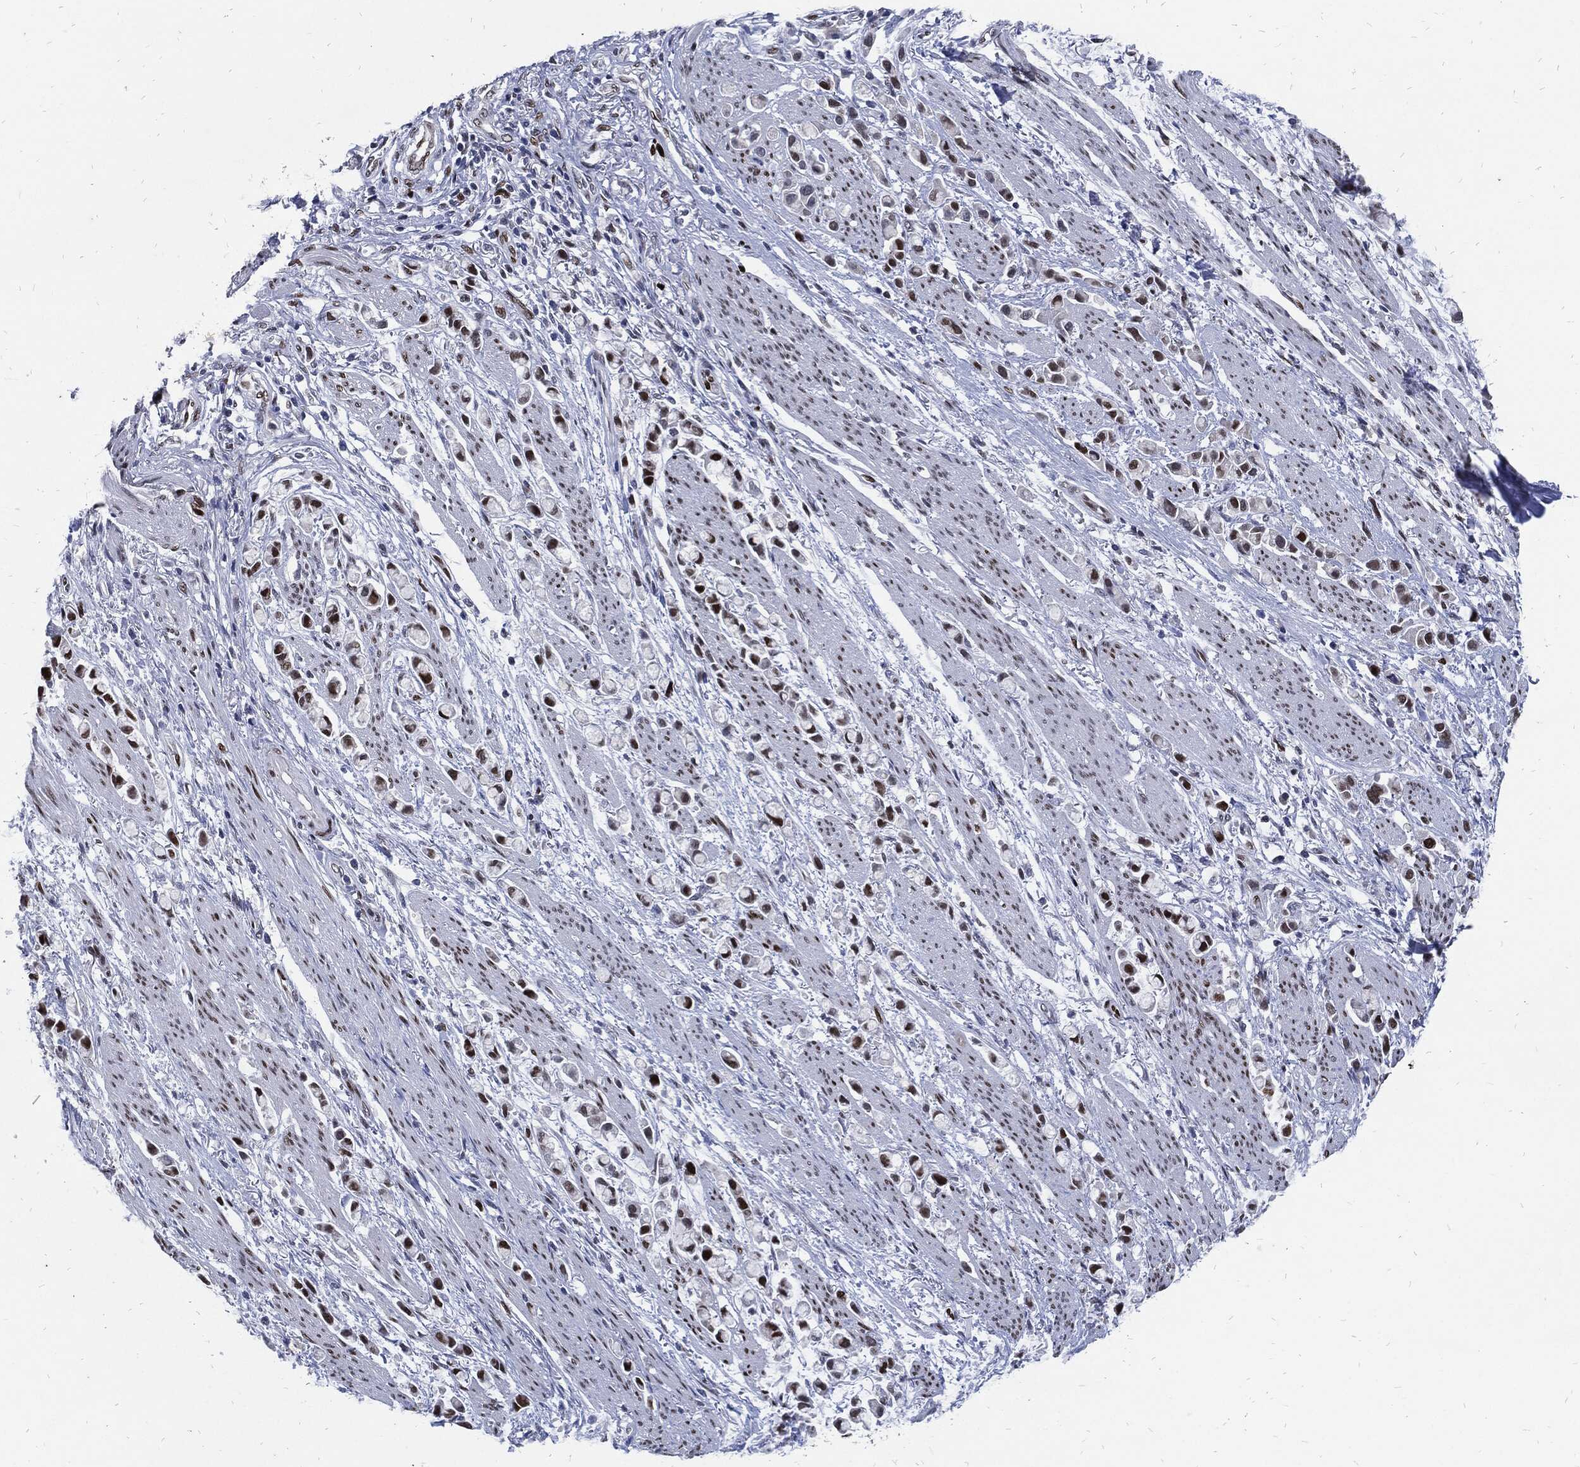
{"staining": {"intensity": "moderate", "quantity": "<25%", "location": "nuclear"}, "tissue": "stomach cancer", "cell_type": "Tumor cells", "image_type": "cancer", "snomed": [{"axis": "morphology", "description": "Adenocarcinoma, NOS"}, {"axis": "topography", "description": "Stomach"}], "caption": "Moderate nuclear protein staining is appreciated in approximately <25% of tumor cells in stomach adenocarcinoma.", "gene": "JUN", "patient": {"sex": "female", "age": 81}}